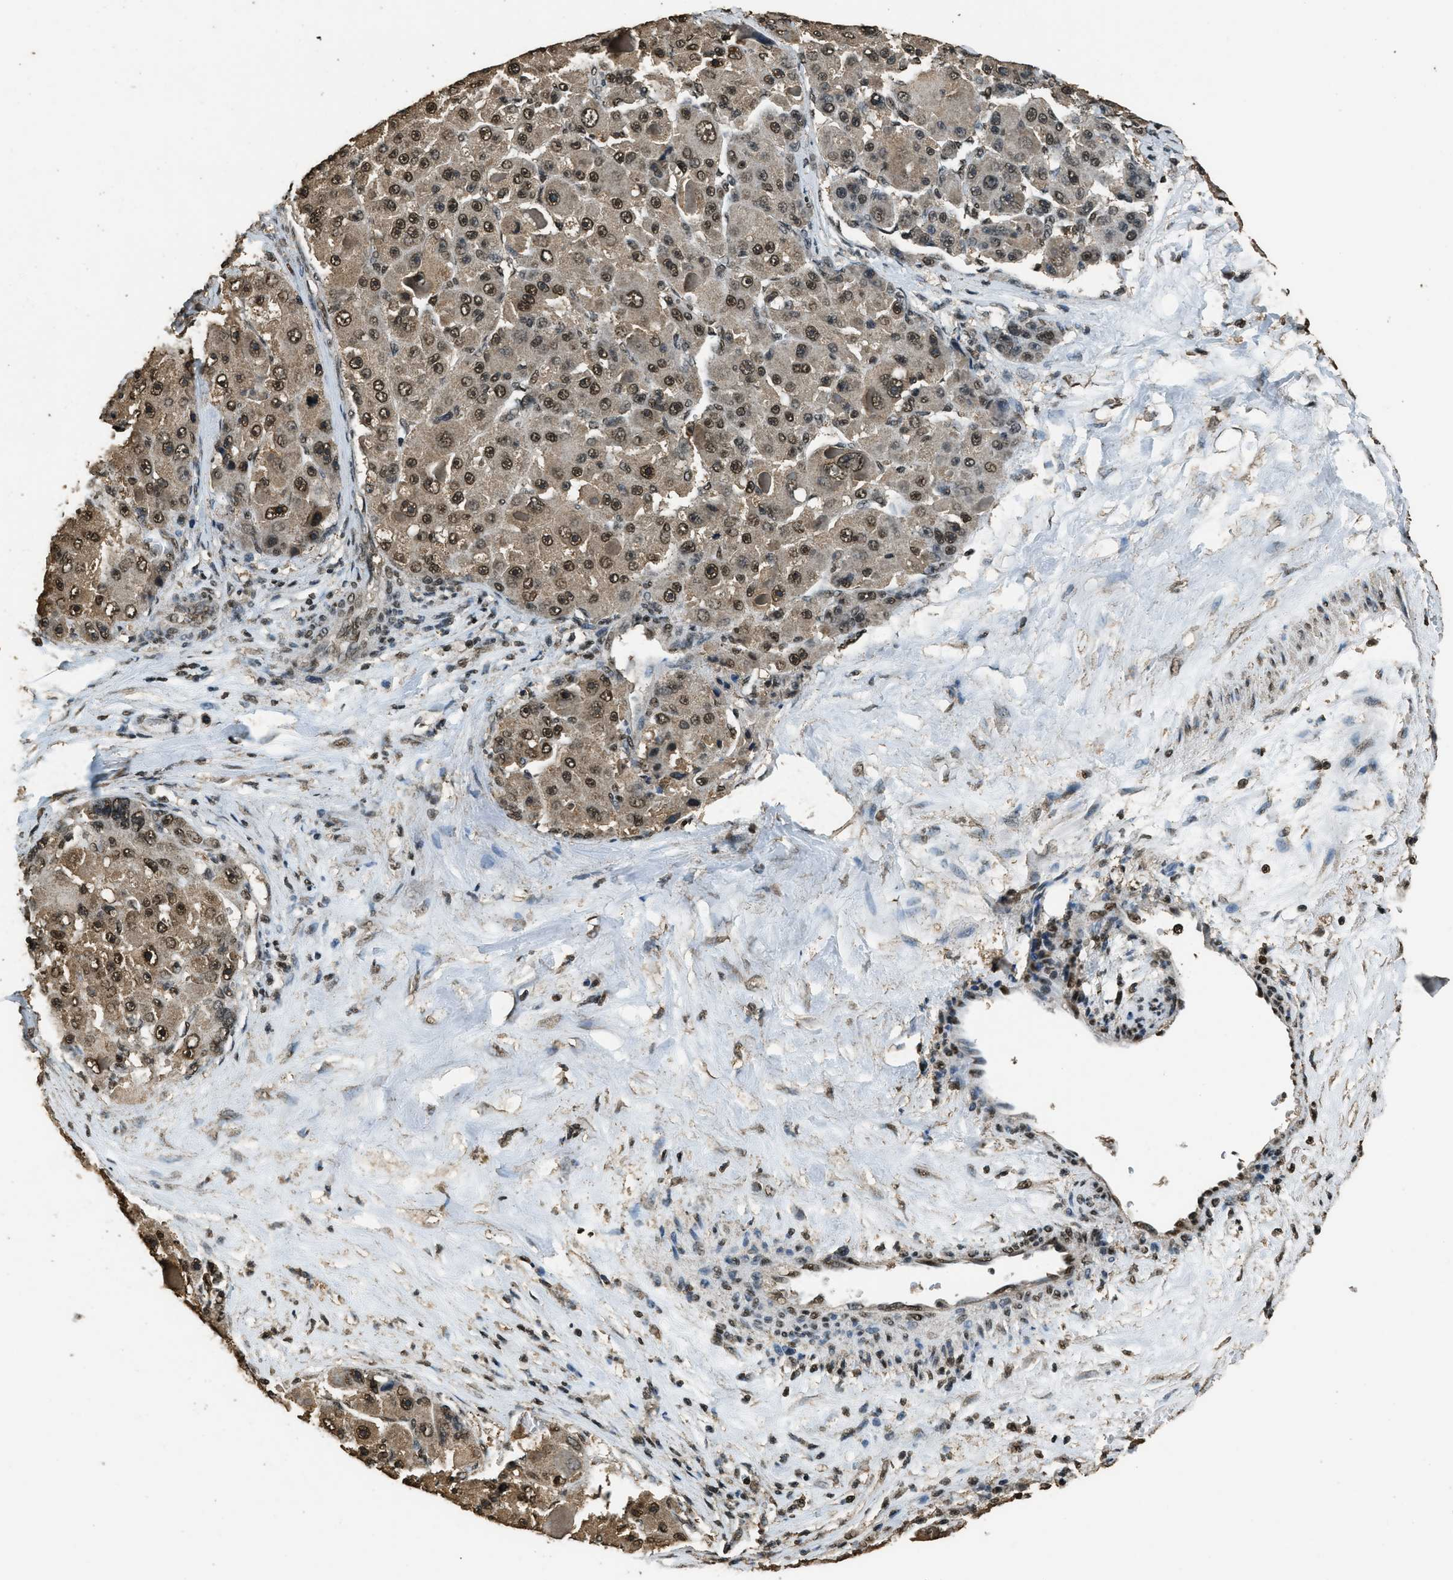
{"staining": {"intensity": "strong", "quantity": ">75%", "location": "nuclear"}, "tissue": "liver cancer", "cell_type": "Tumor cells", "image_type": "cancer", "snomed": [{"axis": "morphology", "description": "Carcinoma, Hepatocellular, NOS"}, {"axis": "topography", "description": "Liver"}], "caption": "Tumor cells show strong nuclear expression in approximately >75% of cells in liver hepatocellular carcinoma. The staining is performed using DAB brown chromogen to label protein expression. The nuclei are counter-stained blue using hematoxylin.", "gene": "MYB", "patient": {"sex": "male", "age": 76}}